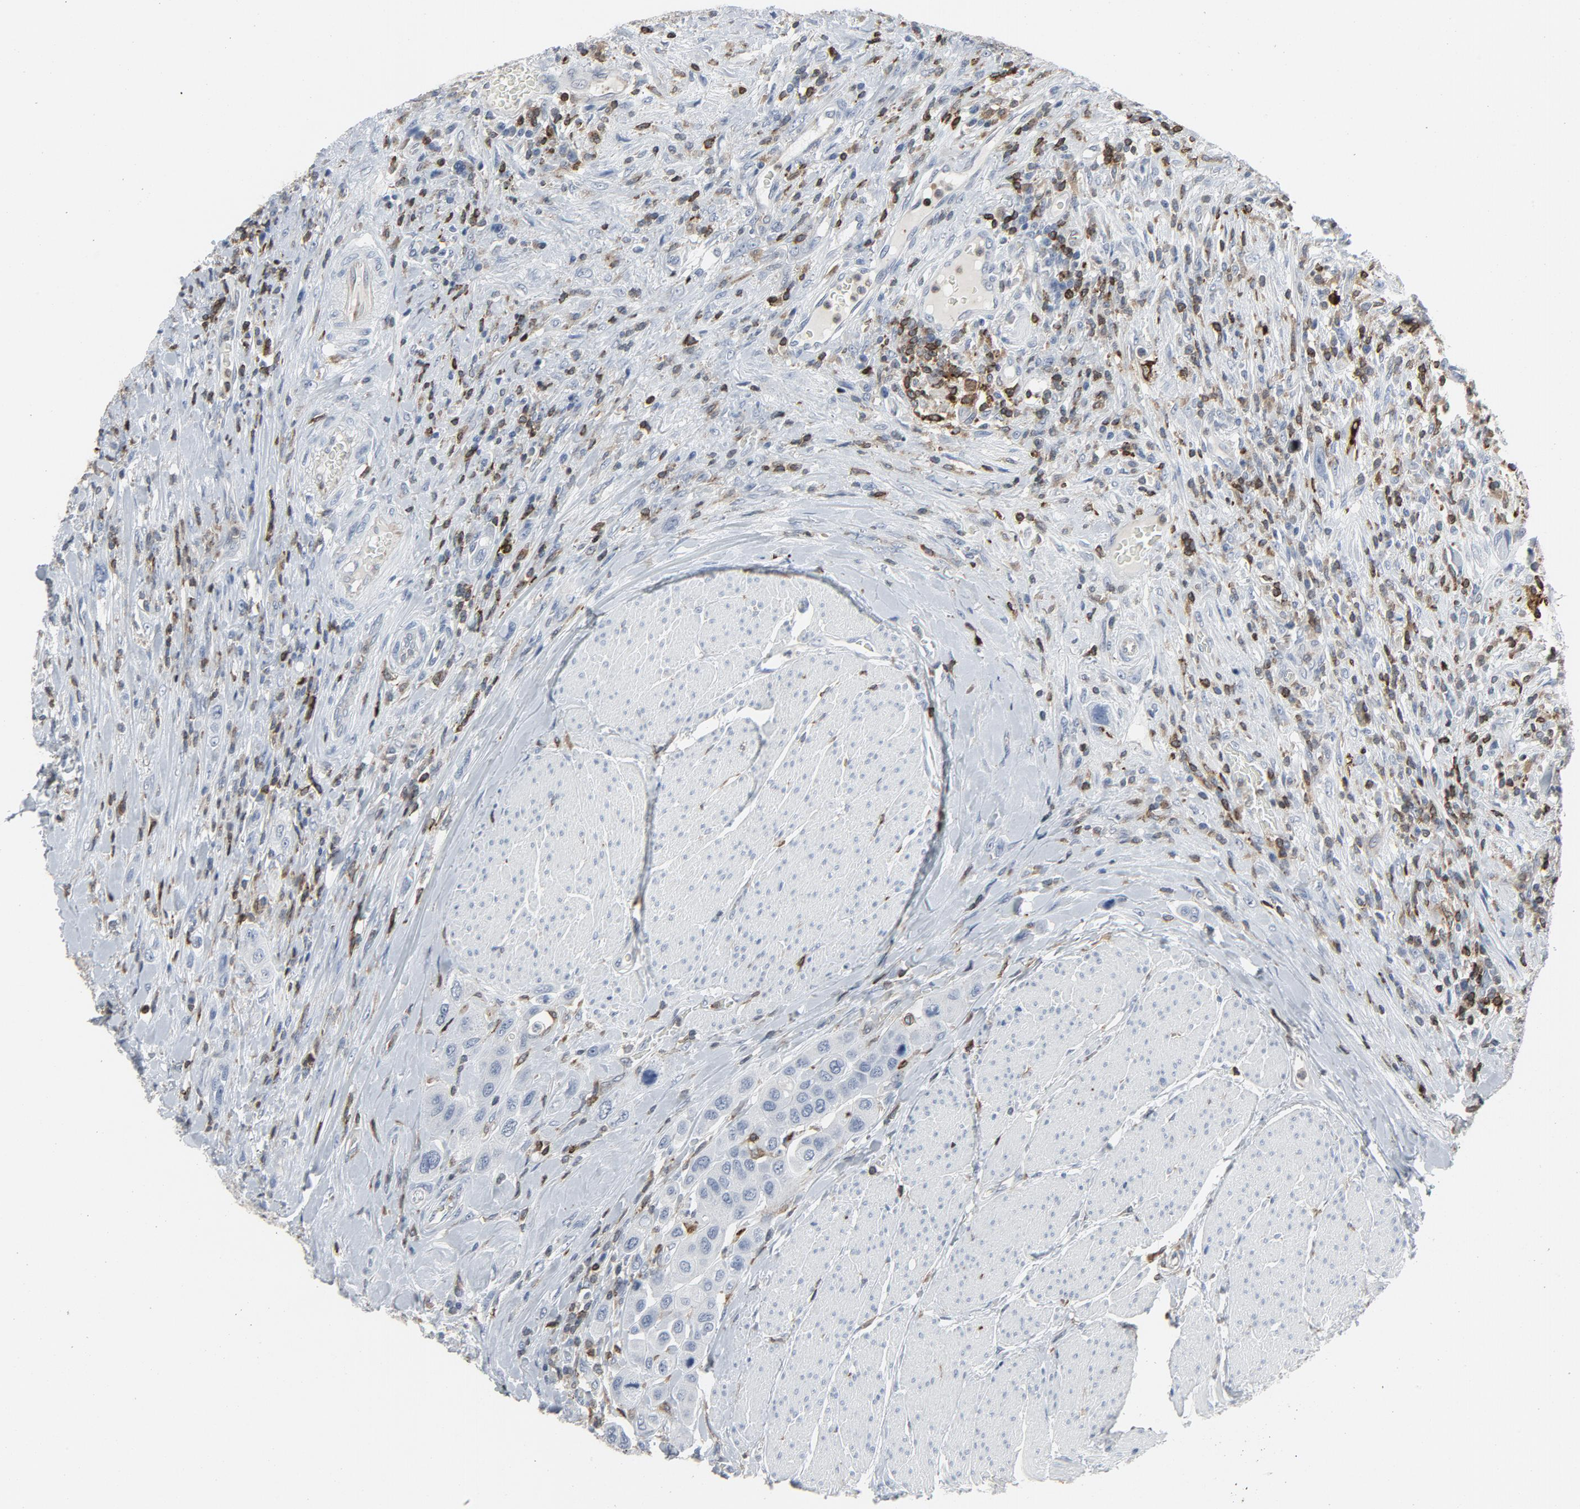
{"staining": {"intensity": "negative", "quantity": "none", "location": "none"}, "tissue": "urothelial cancer", "cell_type": "Tumor cells", "image_type": "cancer", "snomed": [{"axis": "morphology", "description": "Urothelial carcinoma, High grade"}, {"axis": "topography", "description": "Urinary bladder"}], "caption": "This is an immunohistochemistry photomicrograph of urothelial carcinoma (high-grade). There is no staining in tumor cells.", "gene": "LCP2", "patient": {"sex": "male", "age": 50}}